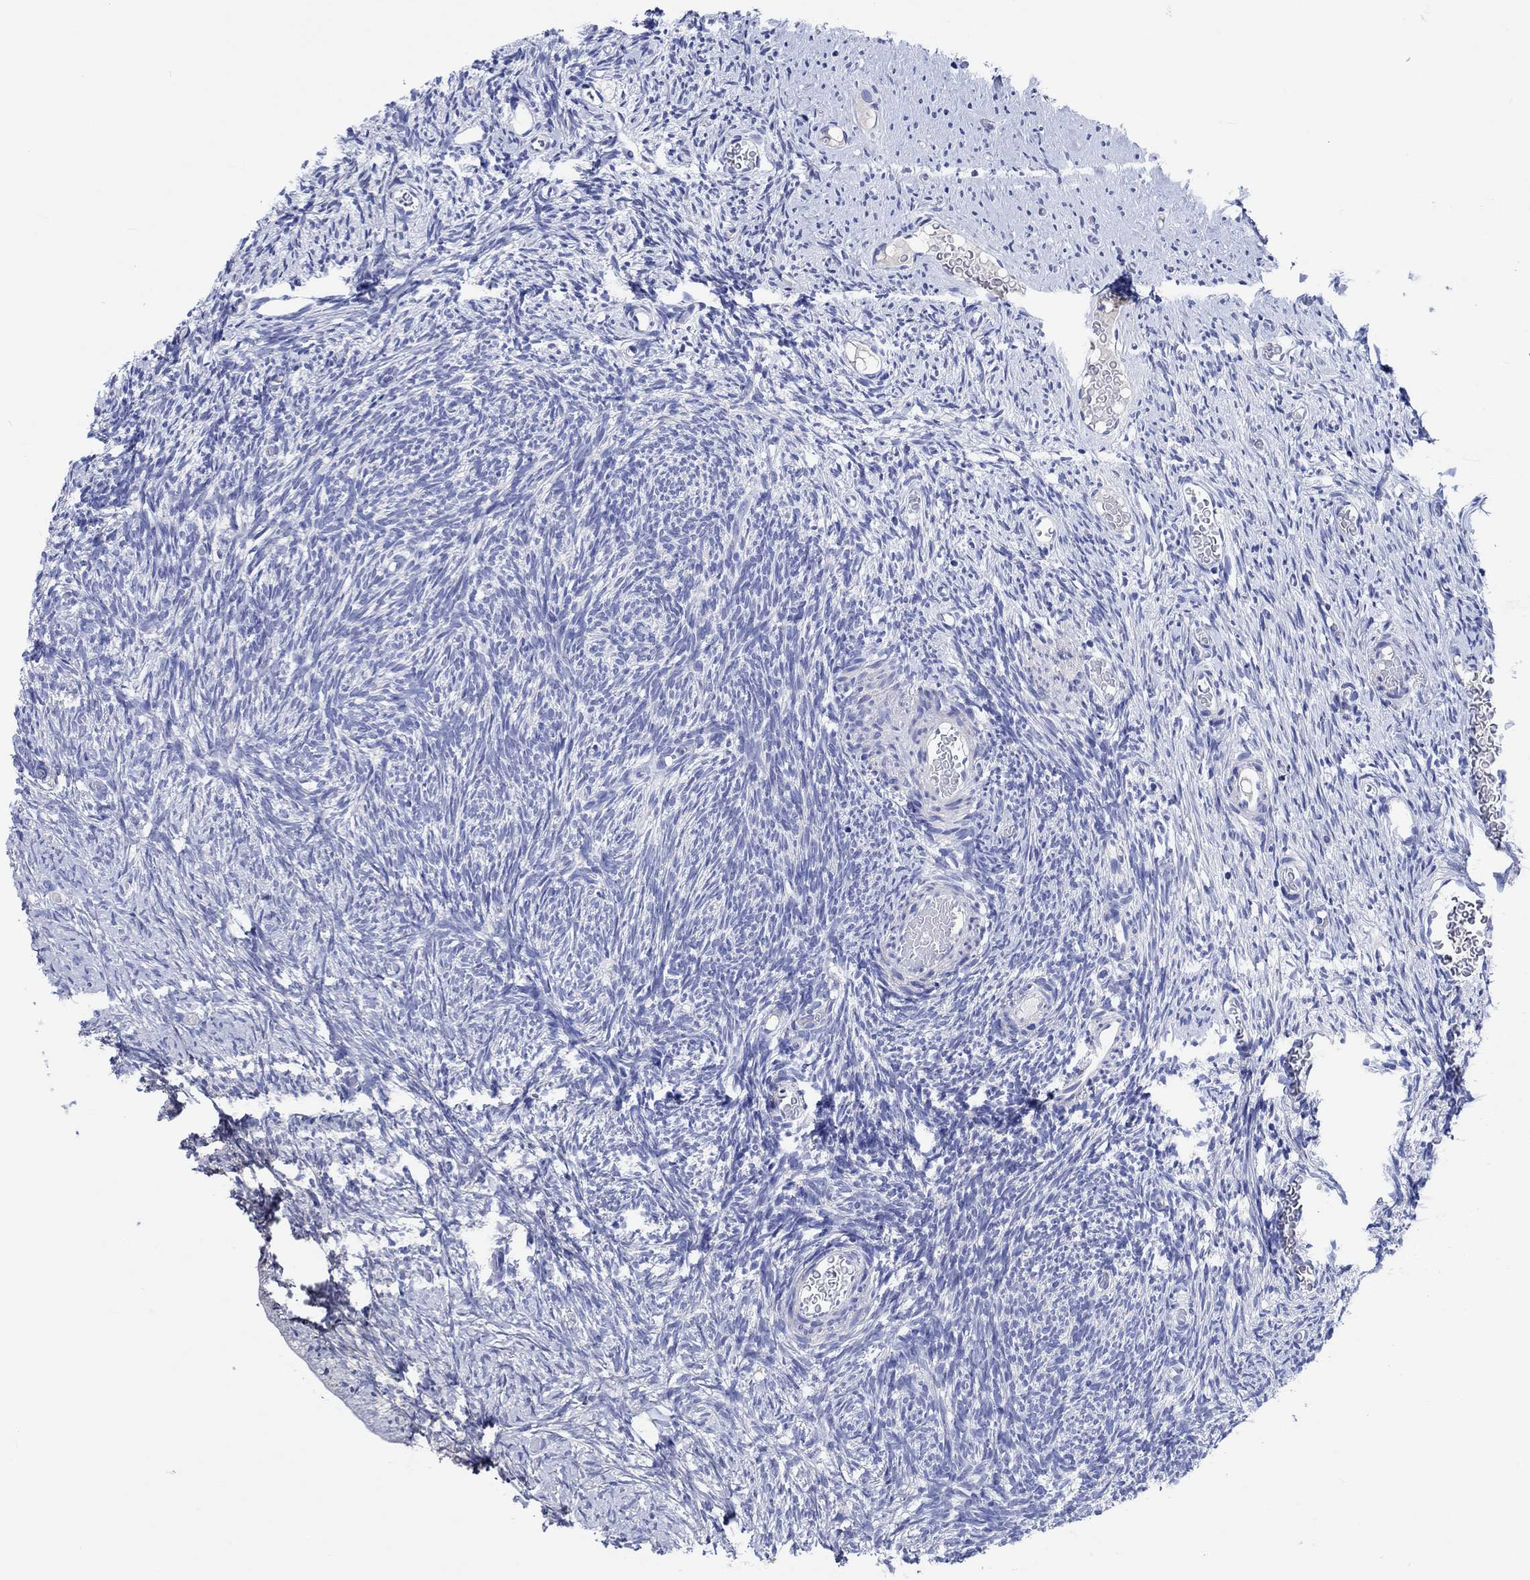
{"staining": {"intensity": "negative", "quantity": "none", "location": "none"}, "tissue": "ovary", "cell_type": "Follicle cells", "image_type": "normal", "snomed": [{"axis": "morphology", "description": "Normal tissue, NOS"}, {"axis": "topography", "description": "Ovary"}], "caption": "Immunohistochemistry photomicrograph of unremarkable ovary: ovary stained with DAB exhibits no significant protein positivity in follicle cells.", "gene": "SHISA4", "patient": {"sex": "female", "age": 39}}